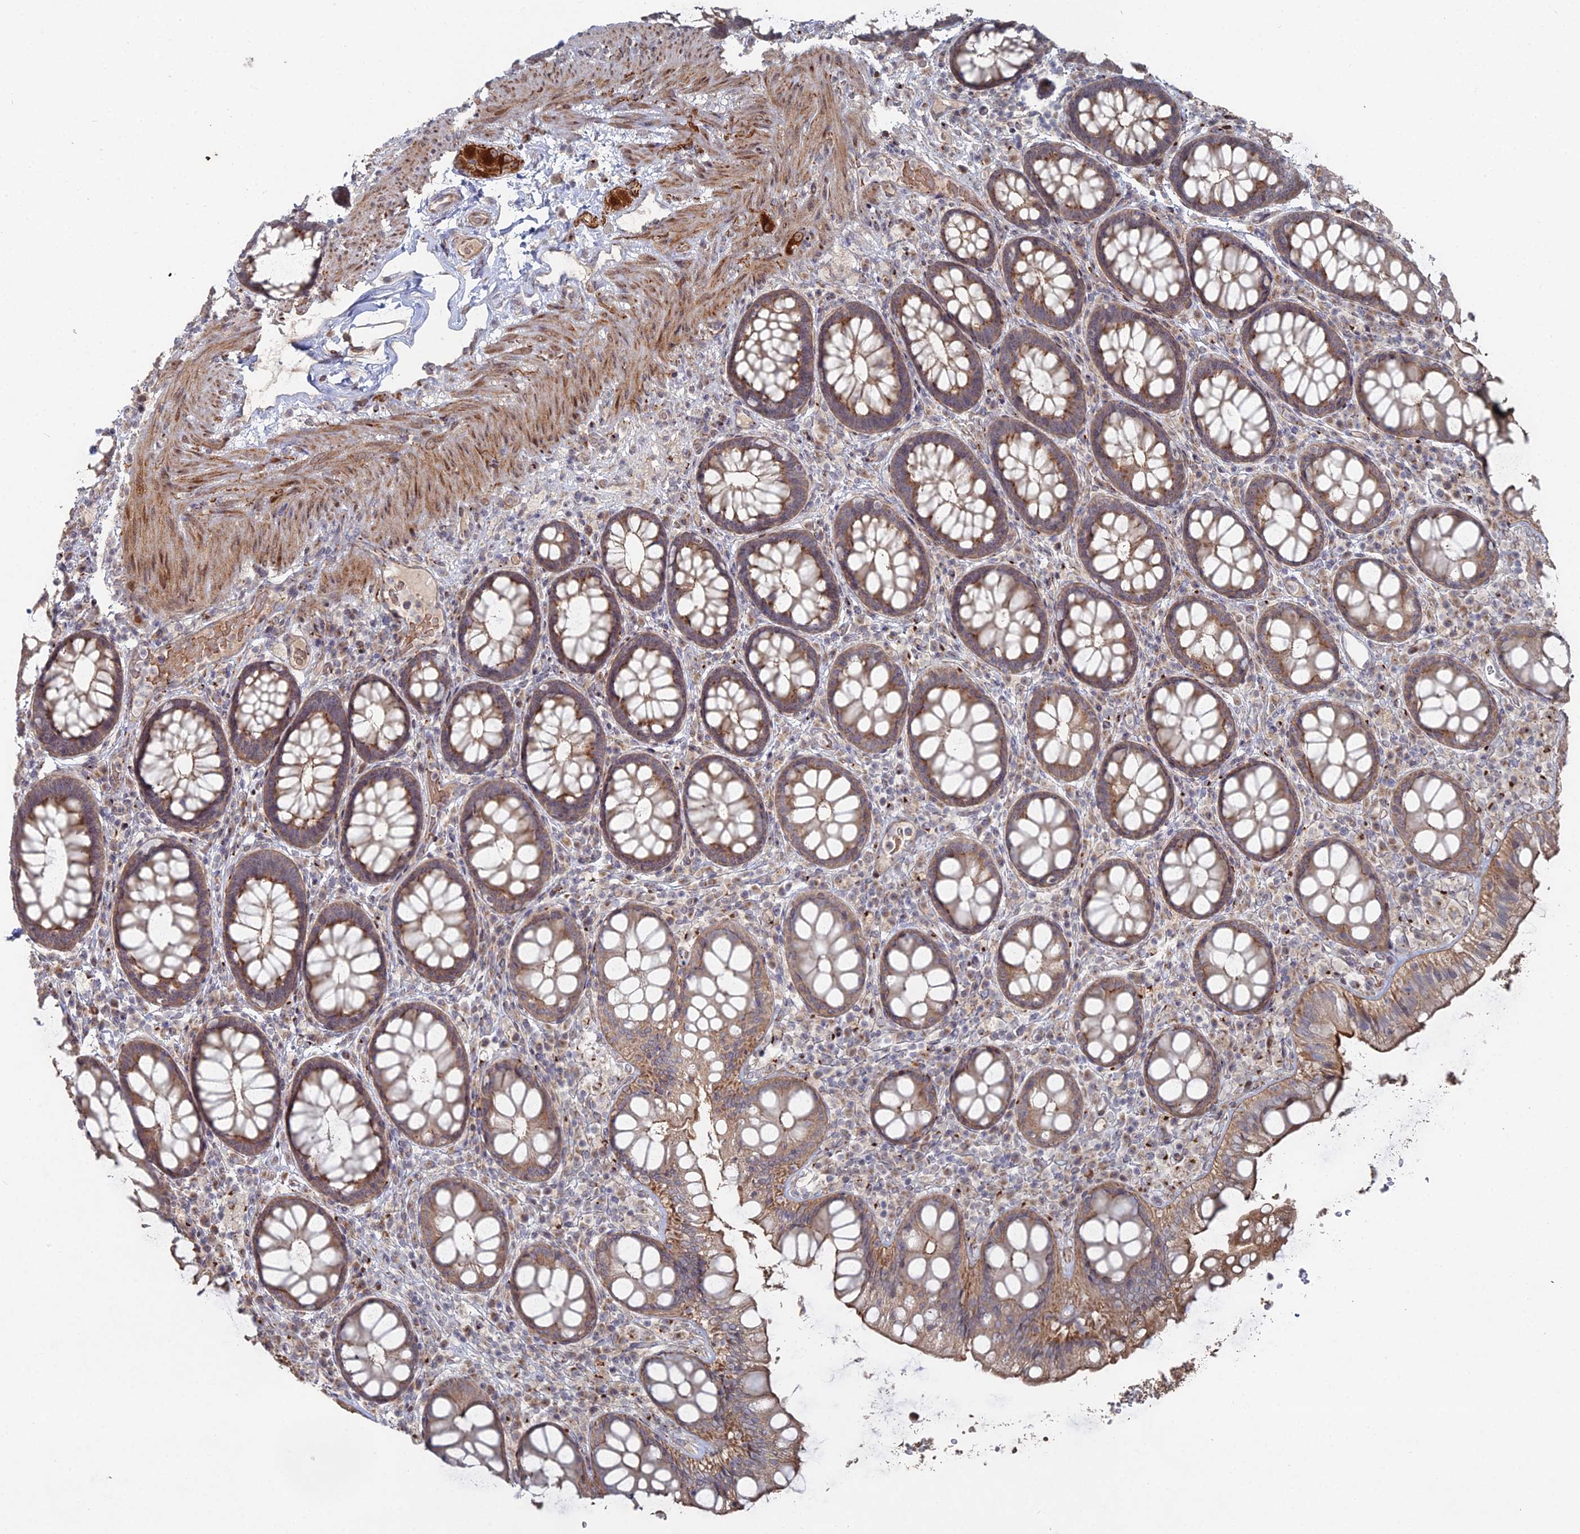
{"staining": {"intensity": "moderate", "quantity": ">75%", "location": "cytoplasmic/membranous"}, "tissue": "rectum", "cell_type": "Glandular cells", "image_type": "normal", "snomed": [{"axis": "morphology", "description": "Normal tissue, NOS"}, {"axis": "topography", "description": "Rectum"}], "caption": "Normal rectum was stained to show a protein in brown. There is medium levels of moderate cytoplasmic/membranous staining in approximately >75% of glandular cells.", "gene": "SGMS1", "patient": {"sex": "male", "age": 83}}